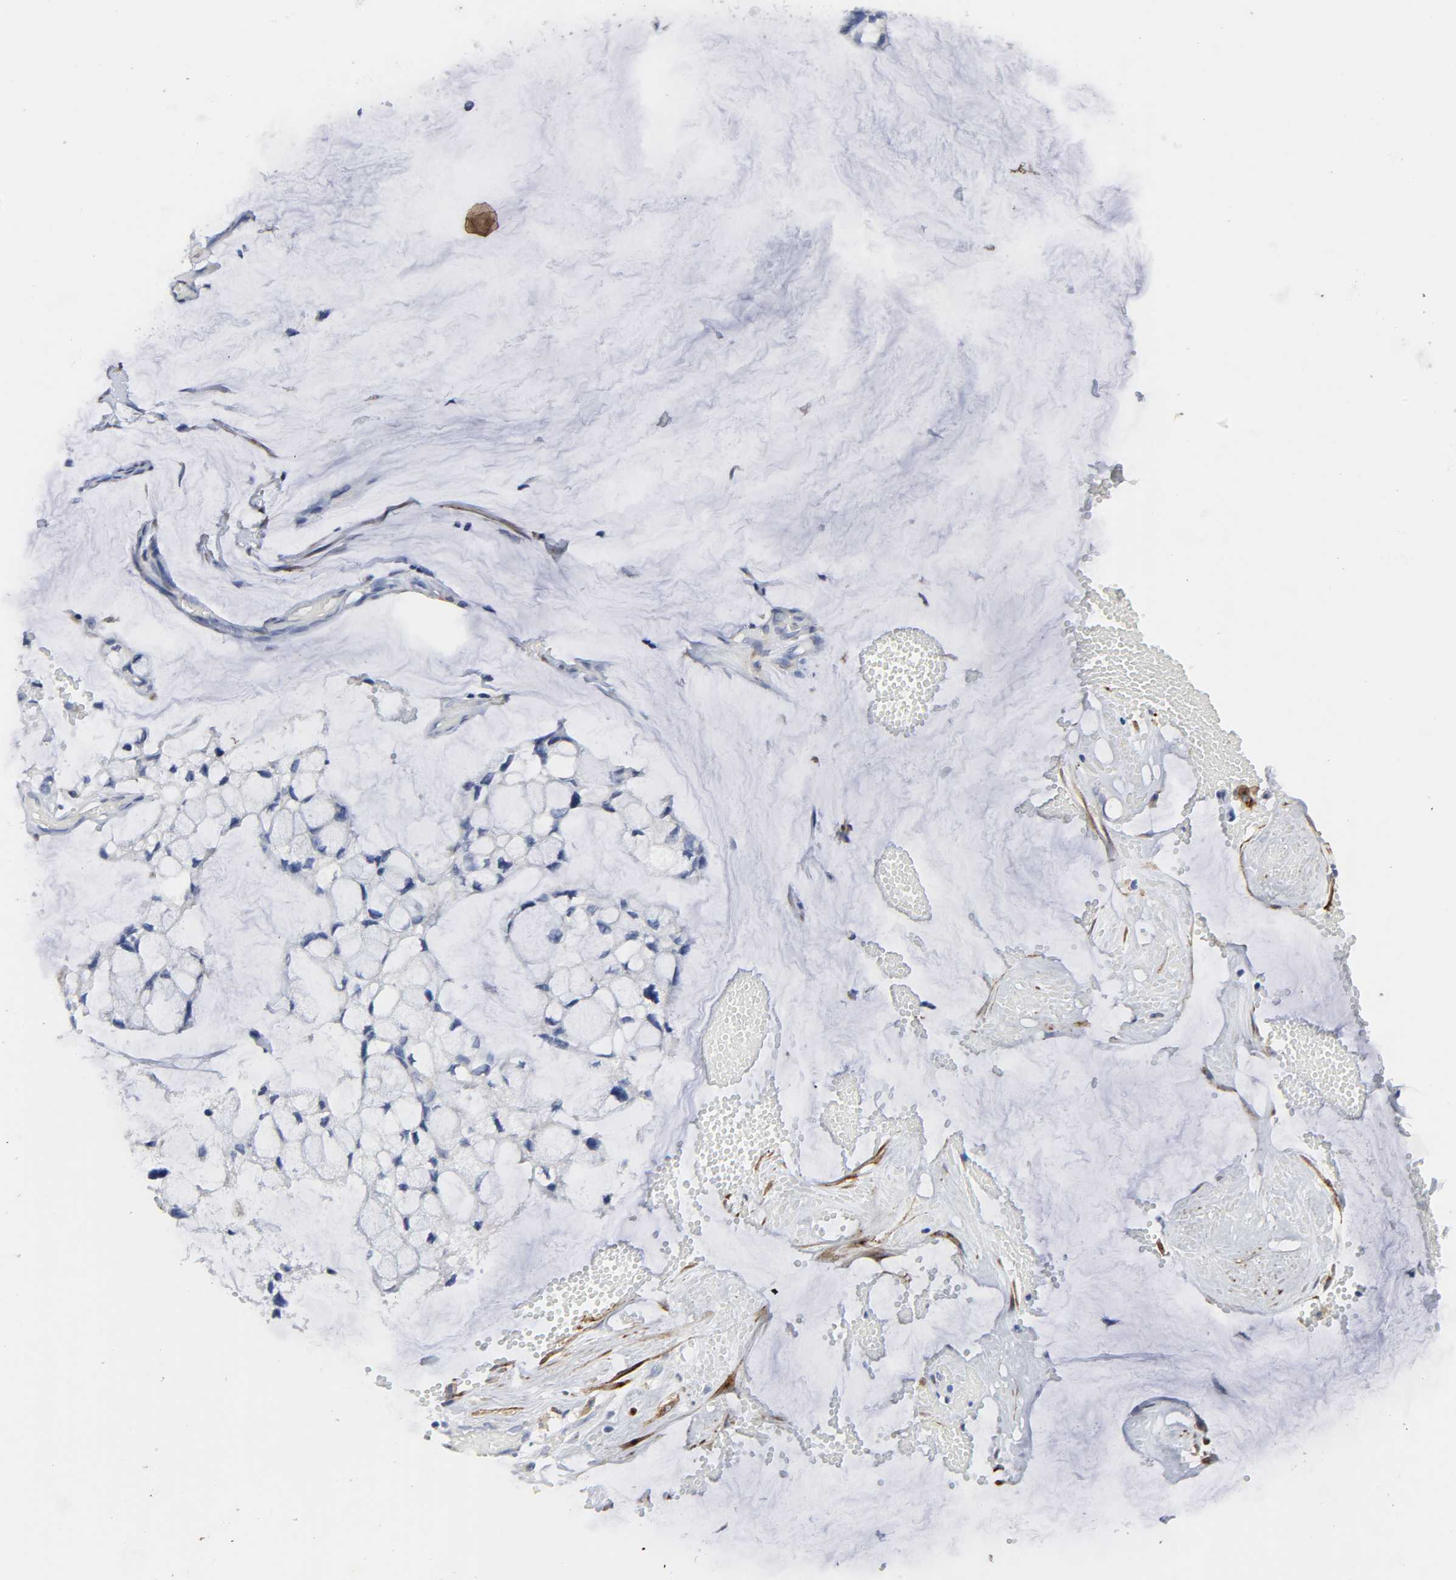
{"staining": {"intensity": "negative", "quantity": "none", "location": "none"}, "tissue": "ovarian cancer", "cell_type": "Tumor cells", "image_type": "cancer", "snomed": [{"axis": "morphology", "description": "Cystadenocarcinoma, mucinous, NOS"}, {"axis": "topography", "description": "Ovary"}], "caption": "An immunohistochemistry (IHC) image of ovarian cancer is shown. There is no staining in tumor cells of ovarian cancer.", "gene": "LRP1", "patient": {"sex": "female", "age": 39}}